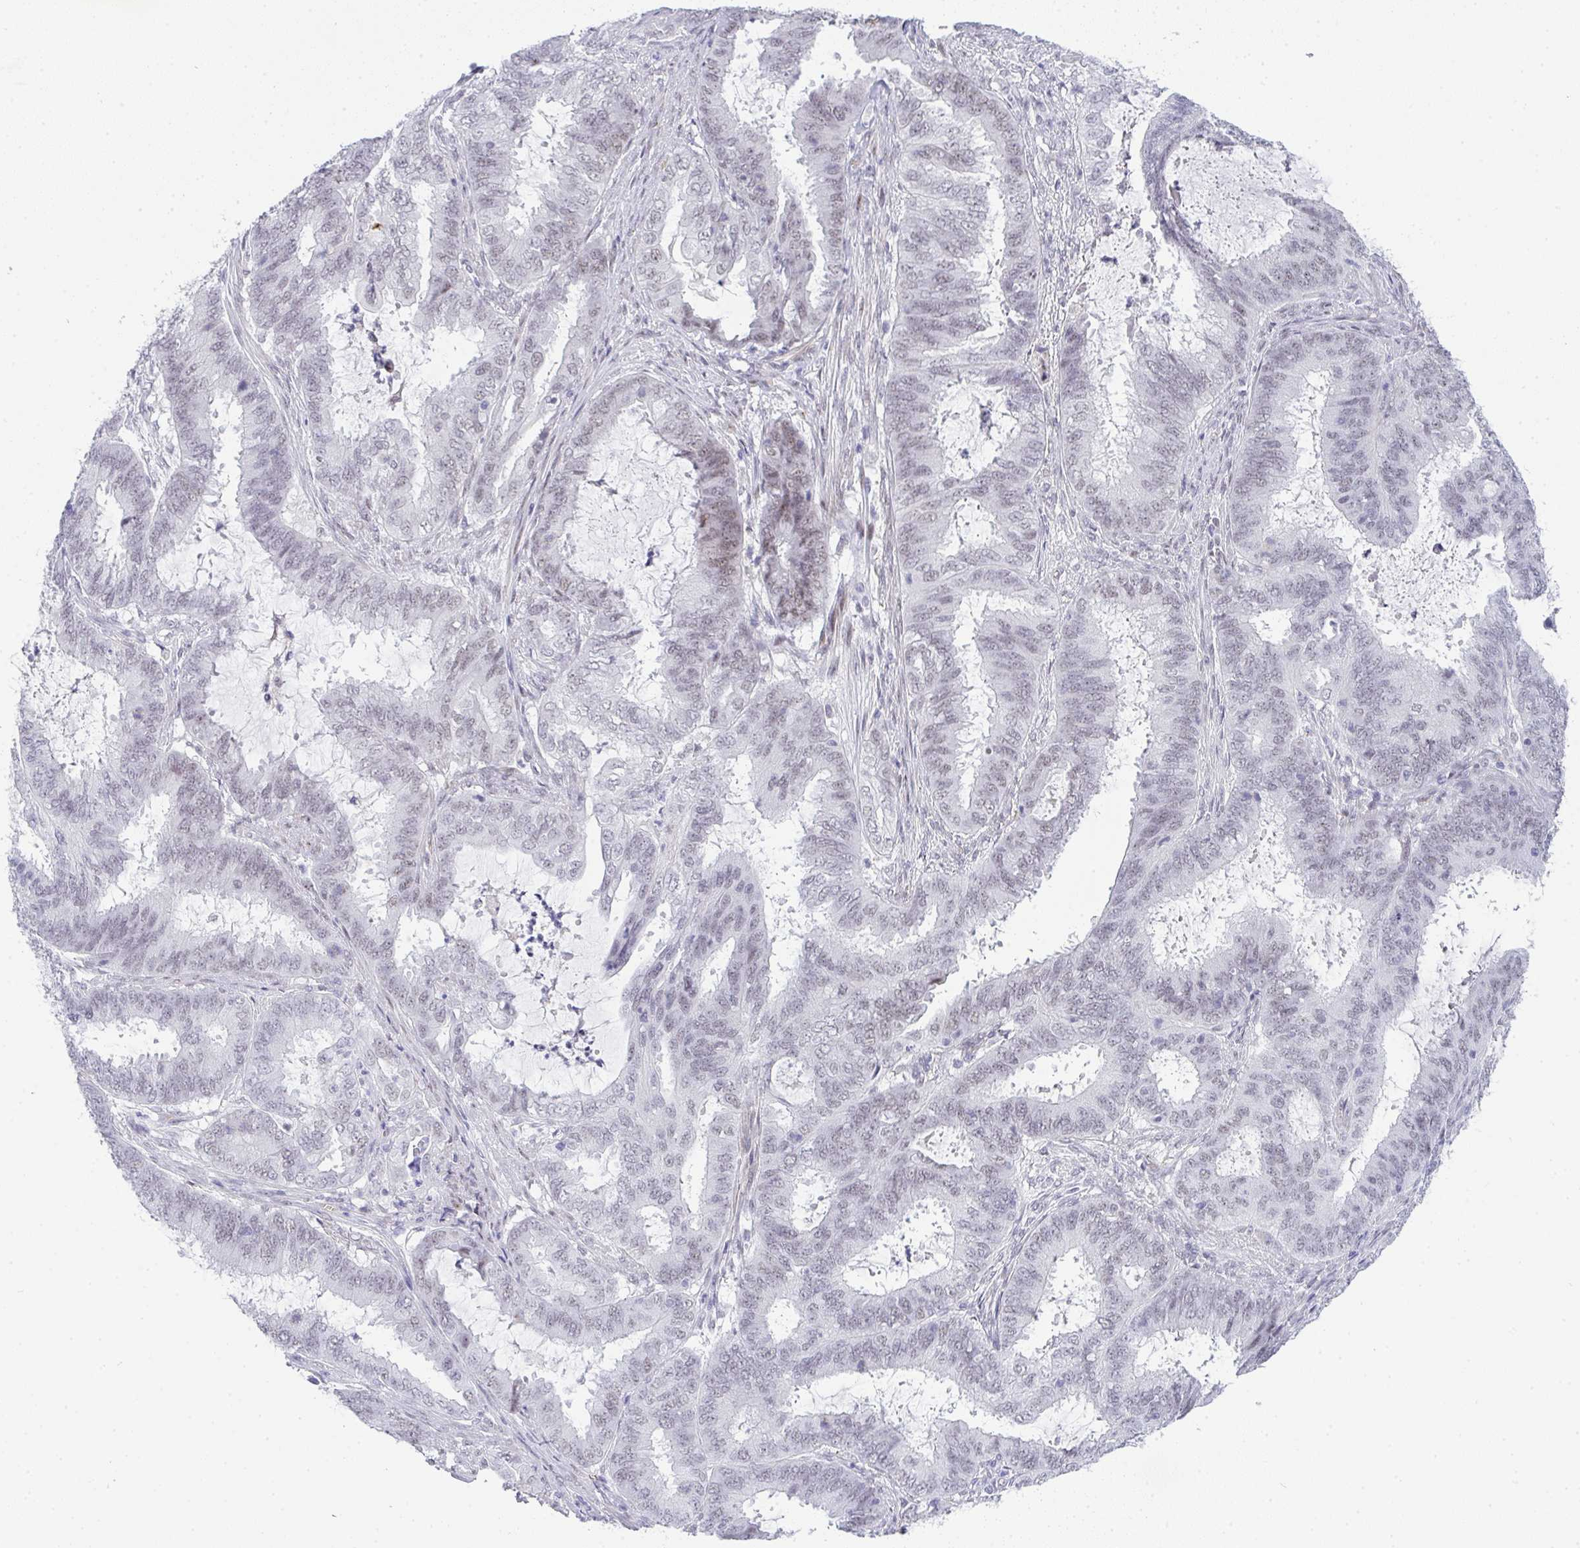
{"staining": {"intensity": "weak", "quantity": "<25%", "location": "nuclear"}, "tissue": "endometrial cancer", "cell_type": "Tumor cells", "image_type": "cancer", "snomed": [{"axis": "morphology", "description": "Adenocarcinoma, NOS"}, {"axis": "topography", "description": "Endometrium"}], "caption": "This is an immunohistochemistry histopathology image of human endometrial adenocarcinoma. There is no staining in tumor cells.", "gene": "TNMD", "patient": {"sex": "female", "age": 51}}